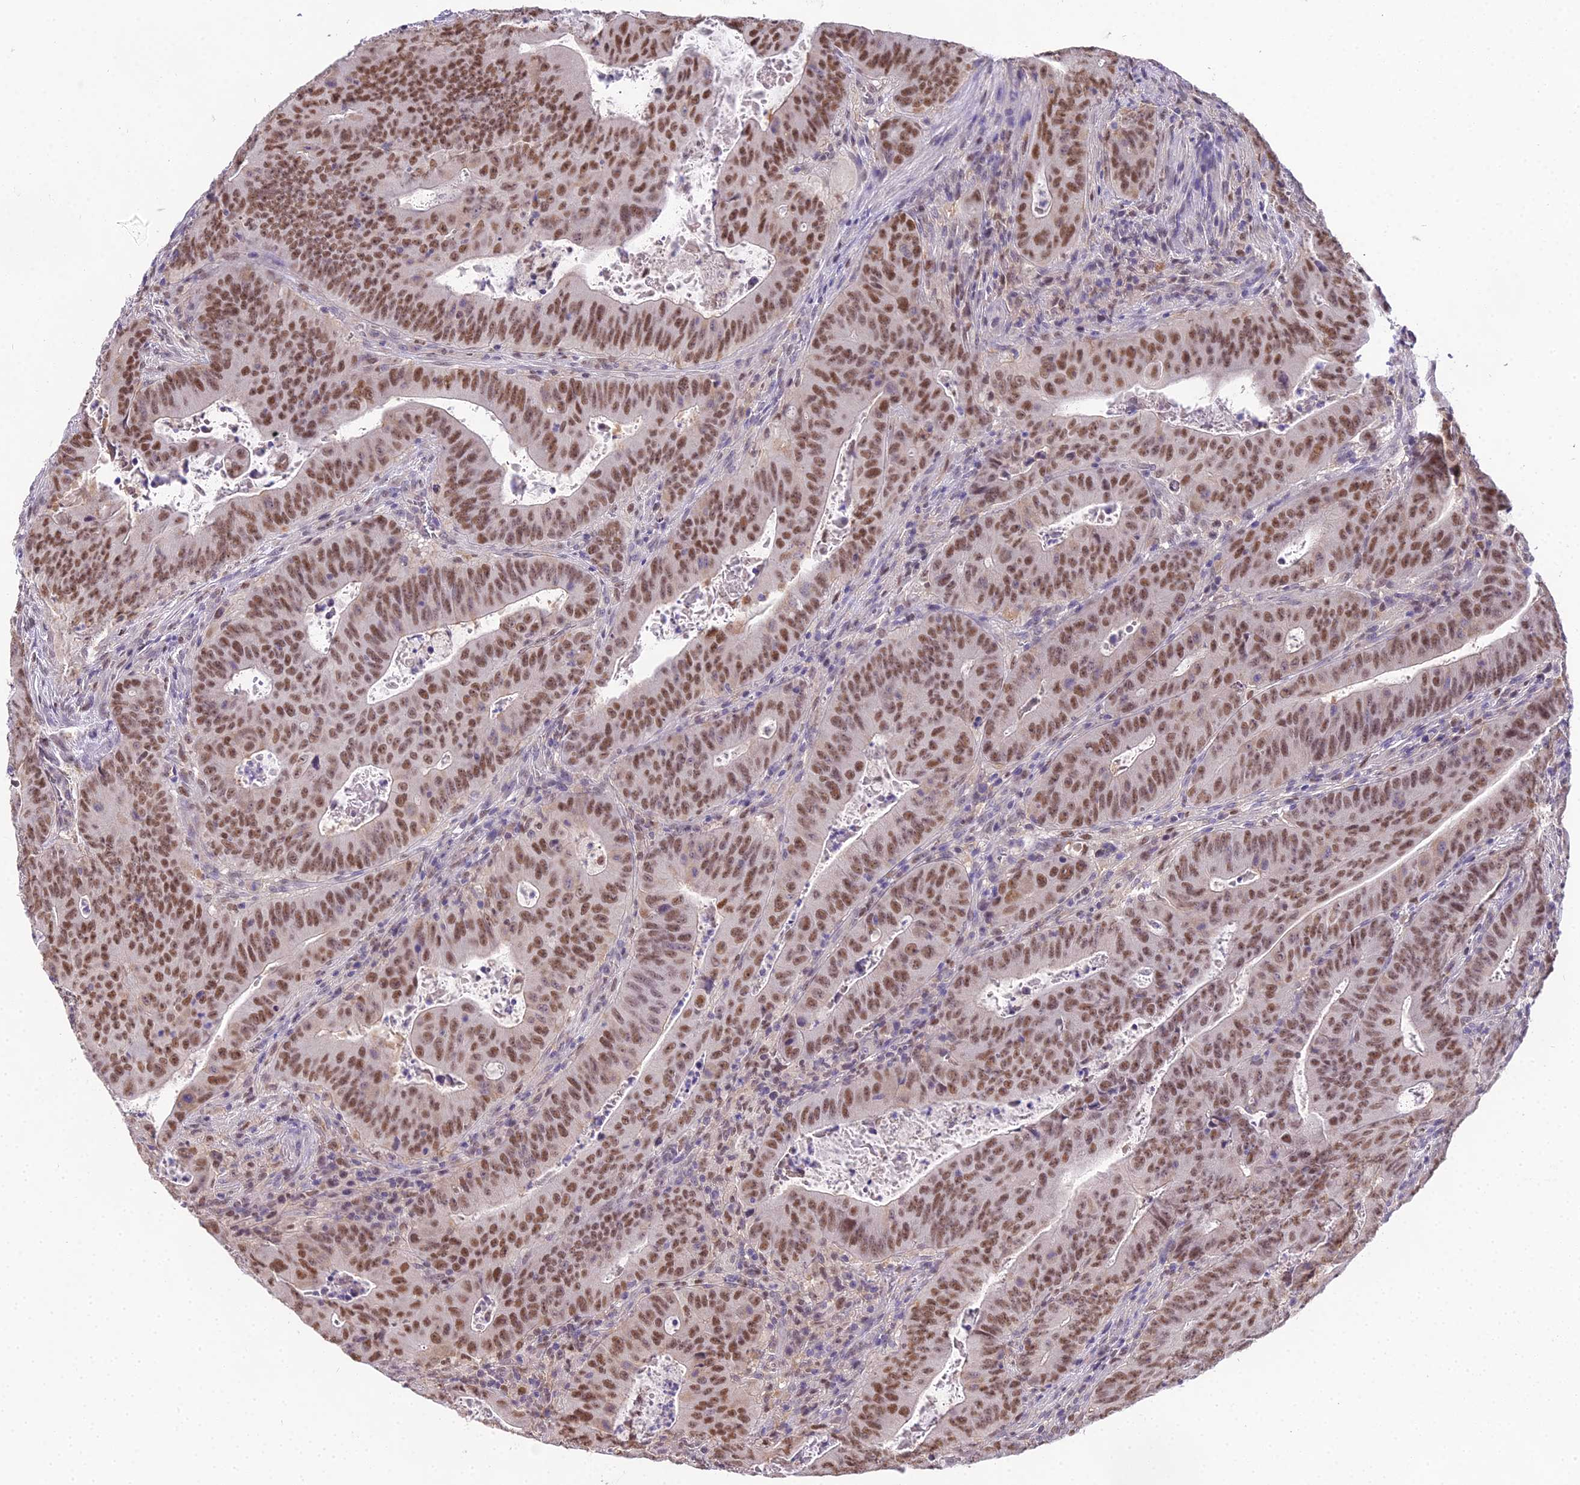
{"staining": {"intensity": "moderate", "quantity": ">75%", "location": "nuclear"}, "tissue": "colorectal cancer", "cell_type": "Tumor cells", "image_type": "cancer", "snomed": [{"axis": "morphology", "description": "Adenocarcinoma, NOS"}, {"axis": "topography", "description": "Rectum"}], "caption": "Brown immunohistochemical staining in adenocarcinoma (colorectal) displays moderate nuclear expression in approximately >75% of tumor cells. The staining was performed using DAB (3,3'-diaminobenzidine), with brown indicating positive protein expression. Nuclei are stained blue with hematoxylin.", "gene": "MAT2A", "patient": {"sex": "female", "age": 75}}